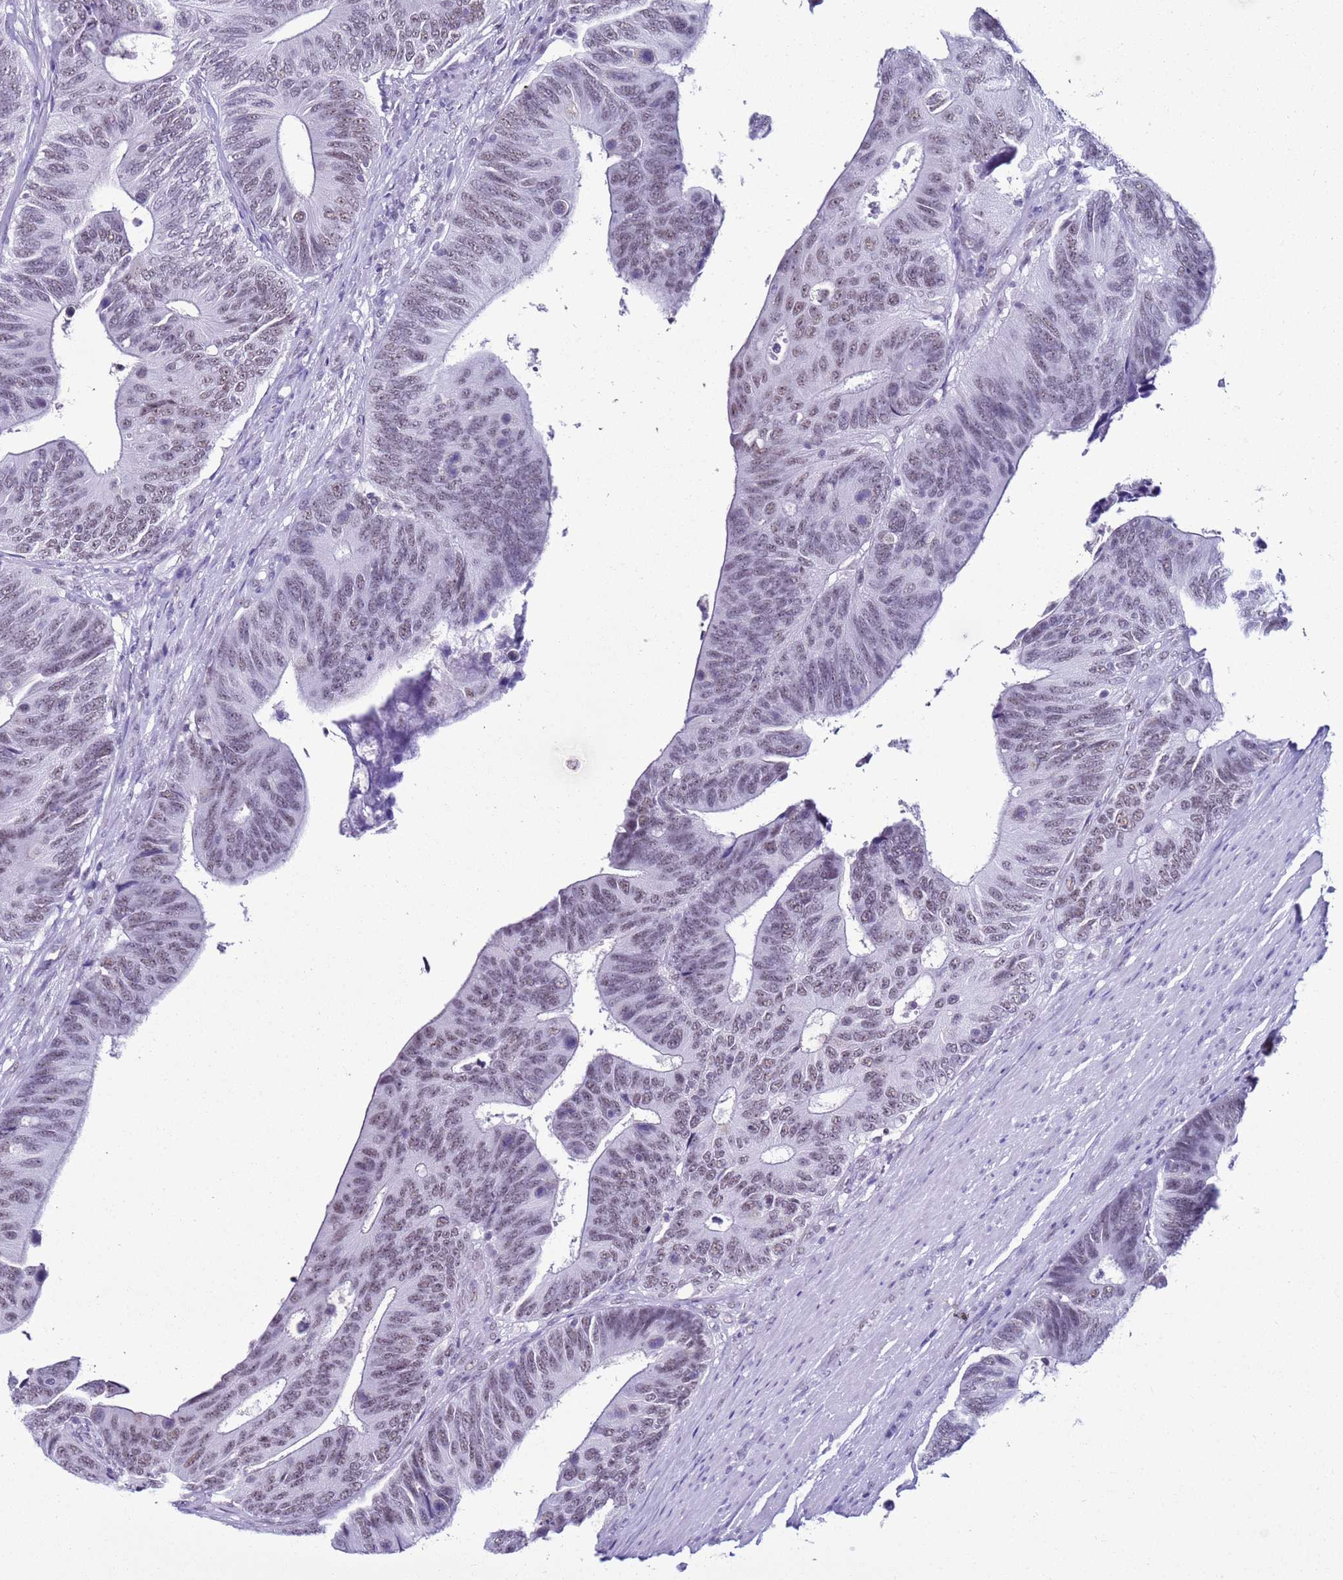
{"staining": {"intensity": "weak", "quantity": ">75%", "location": "nuclear"}, "tissue": "colorectal cancer", "cell_type": "Tumor cells", "image_type": "cancer", "snomed": [{"axis": "morphology", "description": "Adenocarcinoma, NOS"}, {"axis": "topography", "description": "Colon"}], "caption": "A high-resolution histopathology image shows IHC staining of colorectal cancer, which demonstrates weak nuclear expression in about >75% of tumor cells.", "gene": "DHX15", "patient": {"sex": "male", "age": 87}}